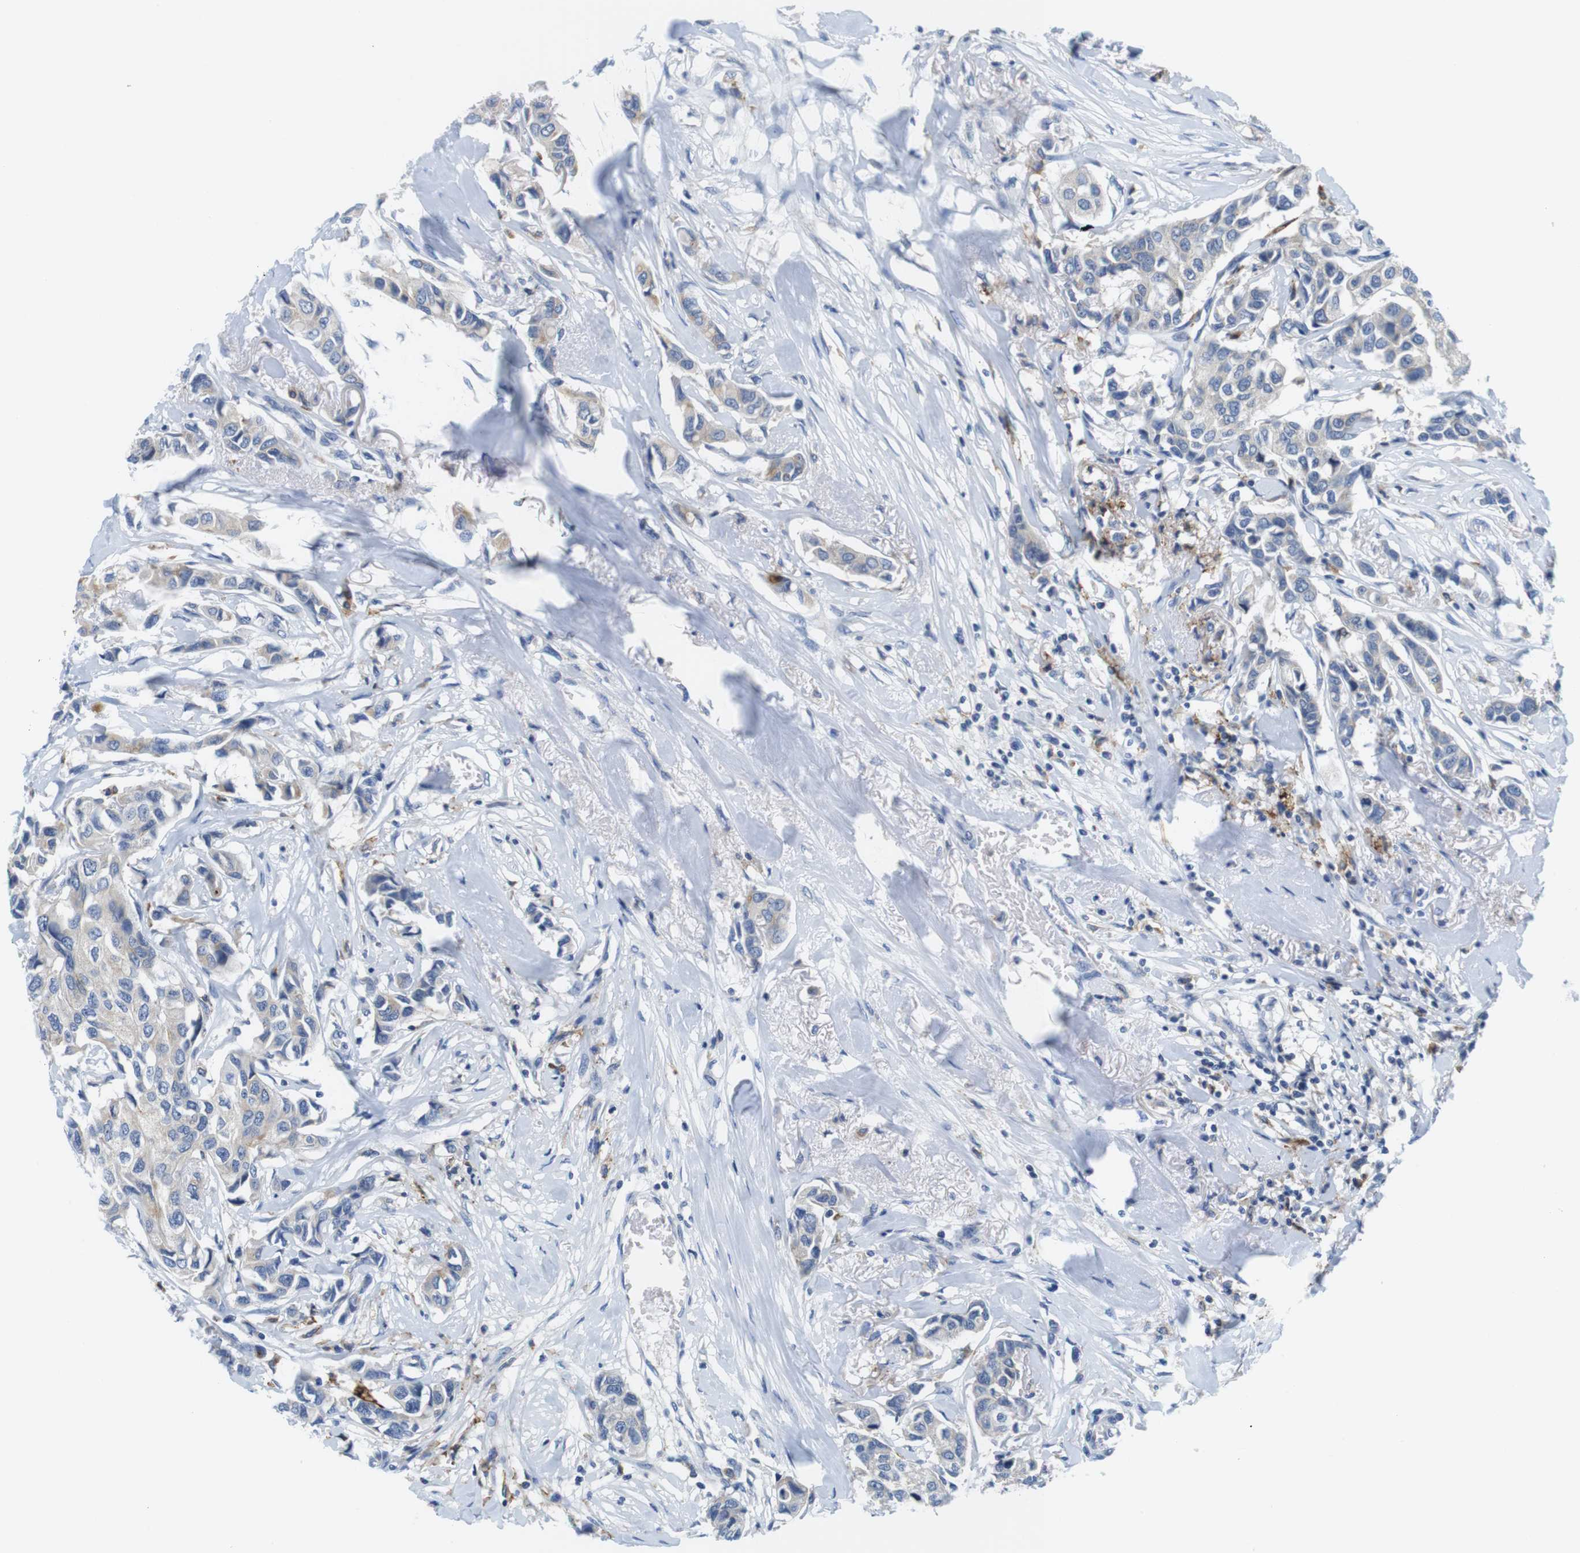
{"staining": {"intensity": "weak", "quantity": "<25%", "location": "cytoplasmic/membranous"}, "tissue": "breast cancer", "cell_type": "Tumor cells", "image_type": "cancer", "snomed": [{"axis": "morphology", "description": "Duct carcinoma"}, {"axis": "topography", "description": "Breast"}], "caption": "Image shows no significant protein staining in tumor cells of breast cancer.", "gene": "CNGA2", "patient": {"sex": "female", "age": 80}}